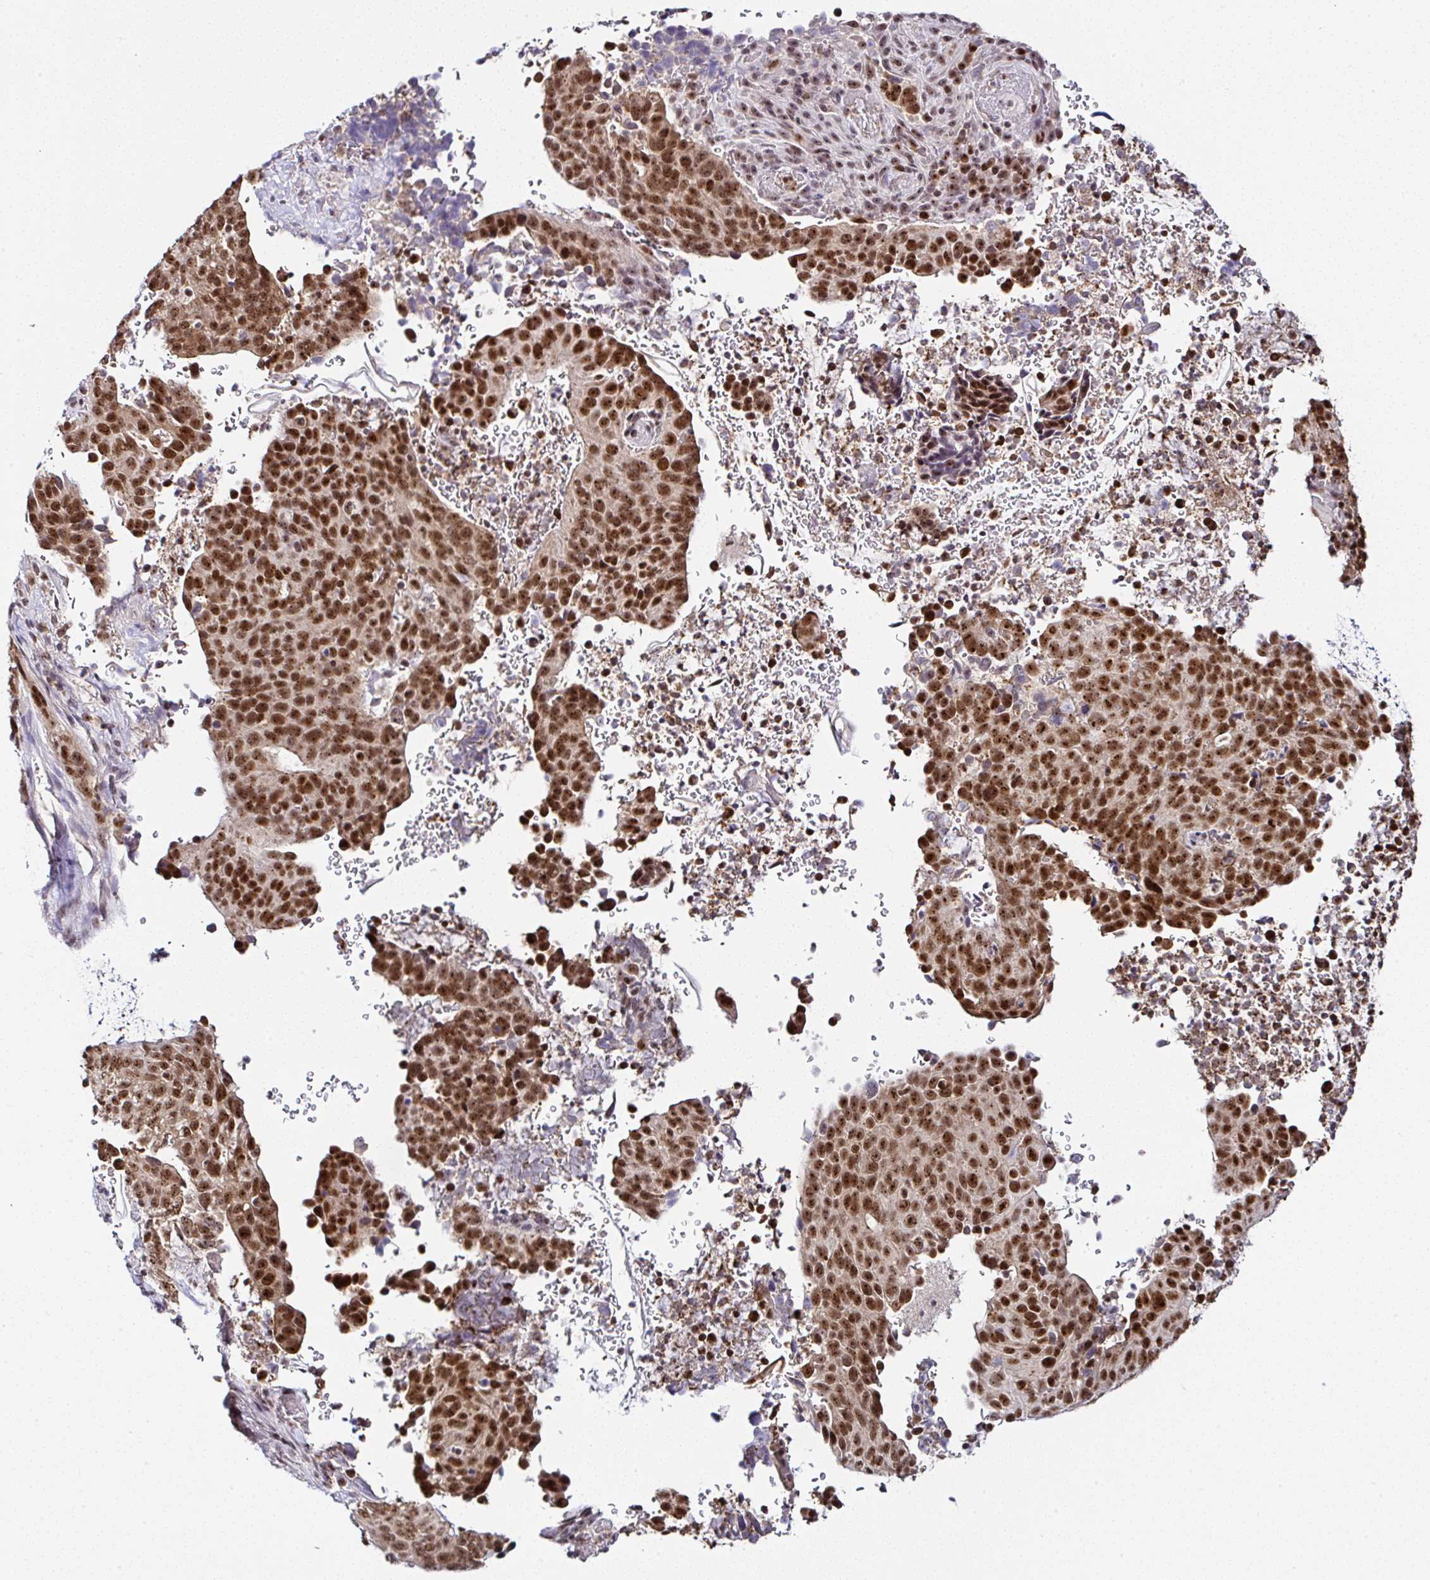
{"staining": {"intensity": "strong", "quantity": ">75%", "location": "nuclear"}, "tissue": "cervical cancer", "cell_type": "Tumor cells", "image_type": "cancer", "snomed": [{"axis": "morphology", "description": "Squamous cell carcinoma, NOS"}, {"axis": "topography", "description": "Cervix"}], "caption": "Immunohistochemistry (IHC) of human cervical squamous cell carcinoma displays high levels of strong nuclear expression in approximately >75% of tumor cells. The staining was performed using DAB (3,3'-diaminobenzidine), with brown indicating positive protein expression. Nuclei are stained blue with hematoxylin.", "gene": "PTPN2", "patient": {"sex": "female", "age": 38}}